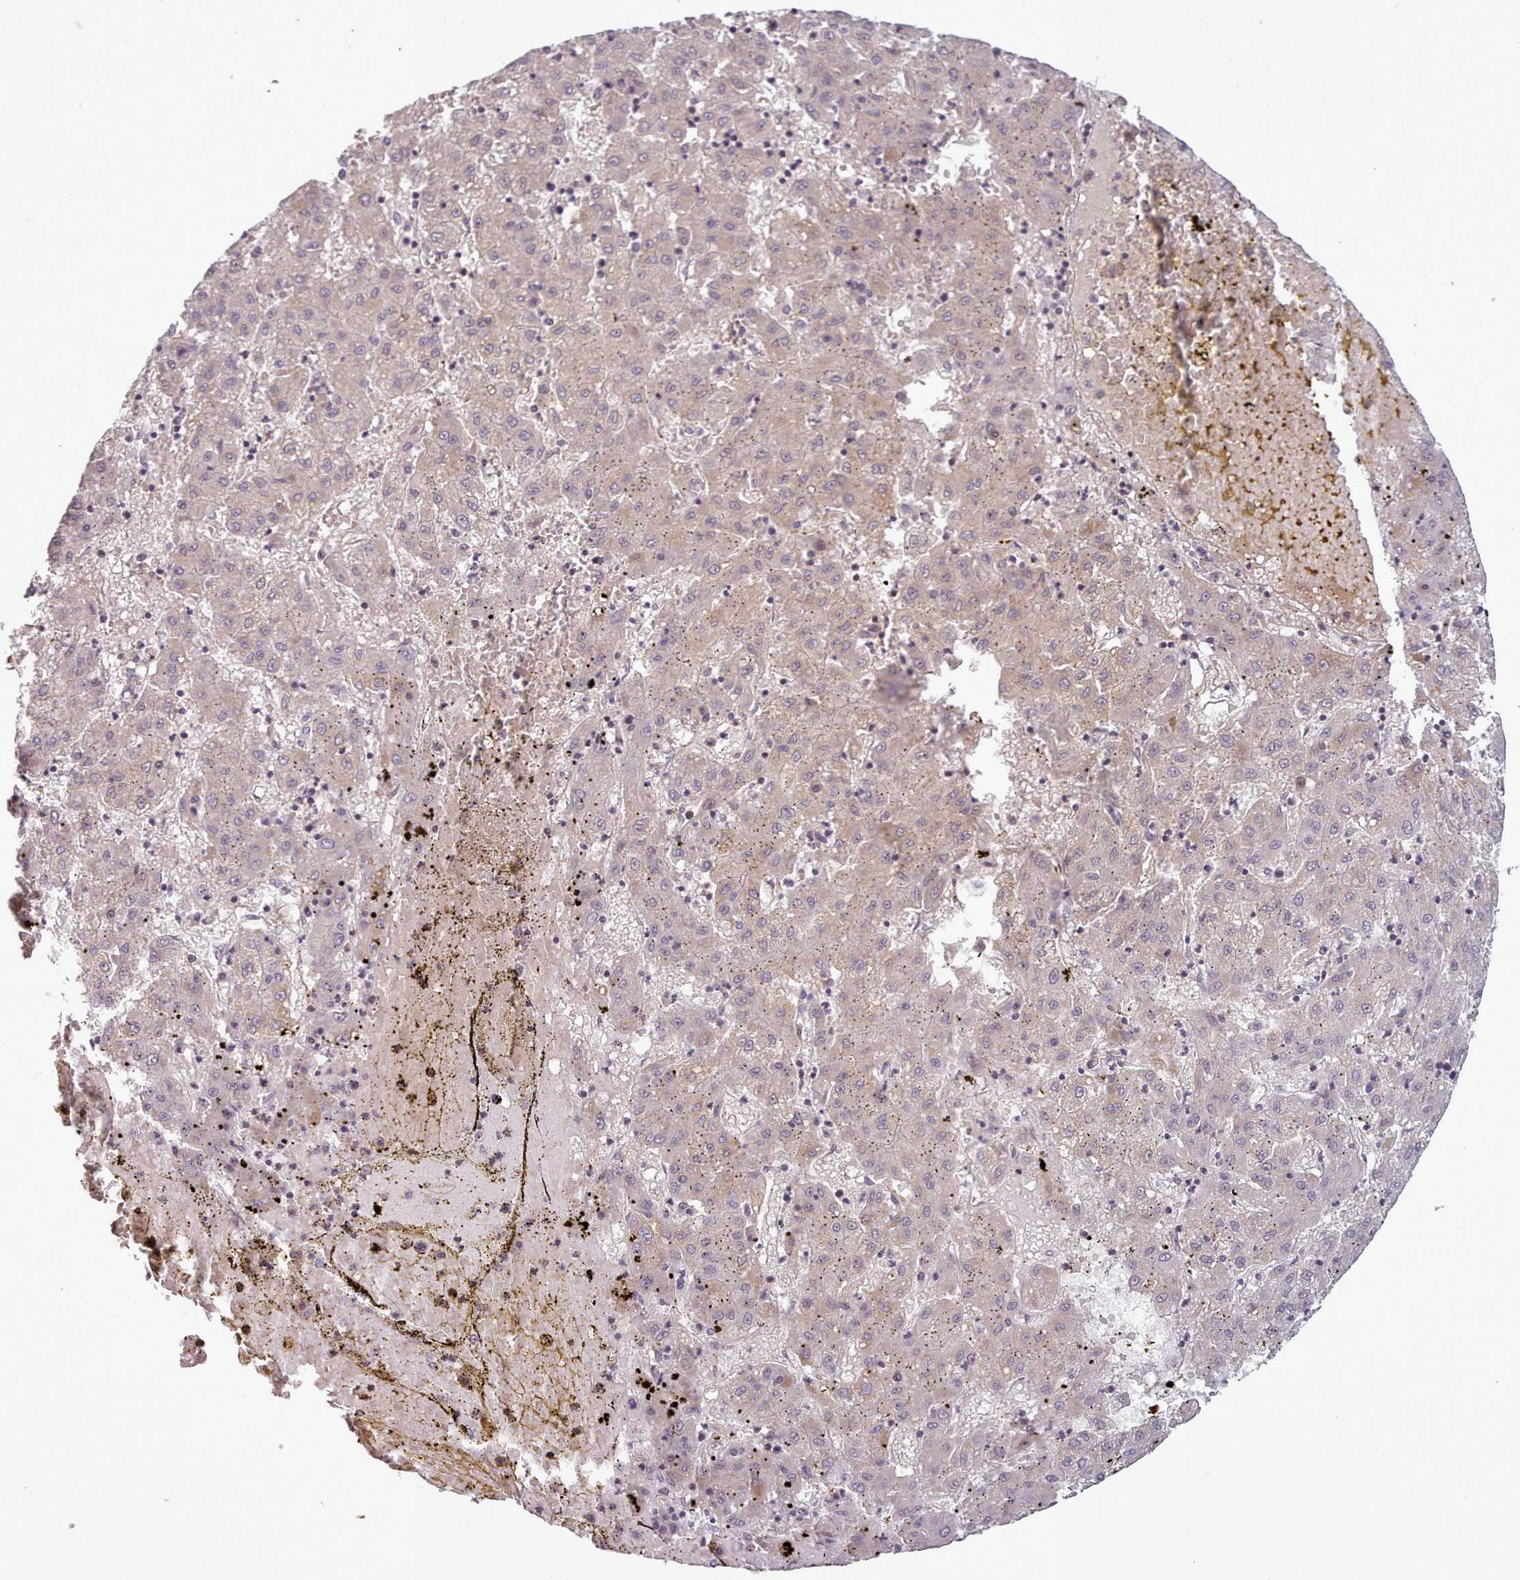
{"staining": {"intensity": "negative", "quantity": "none", "location": "none"}, "tissue": "liver cancer", "cell_type": "Tumor cells", "image_type": "cancer", "snomed": [{"axis": "morphology", "description": "Carcinoma, Hepatocellular, NOS"}, {"axis": "topography", "description": "Liver"}], "caption": "High power microscopy image of an immunohistochemistry micrograph of liver hepatocellular carcinoma, revealing no significant staining in tumor cells. (Stains: DAB immunohistochemistry (IHC) with hematoxylin counter stain, Microscopy: brightfield microscopy at high magnification).", "gene": "LEFTY2", "patient": {"sex": "male", "age": 72}}